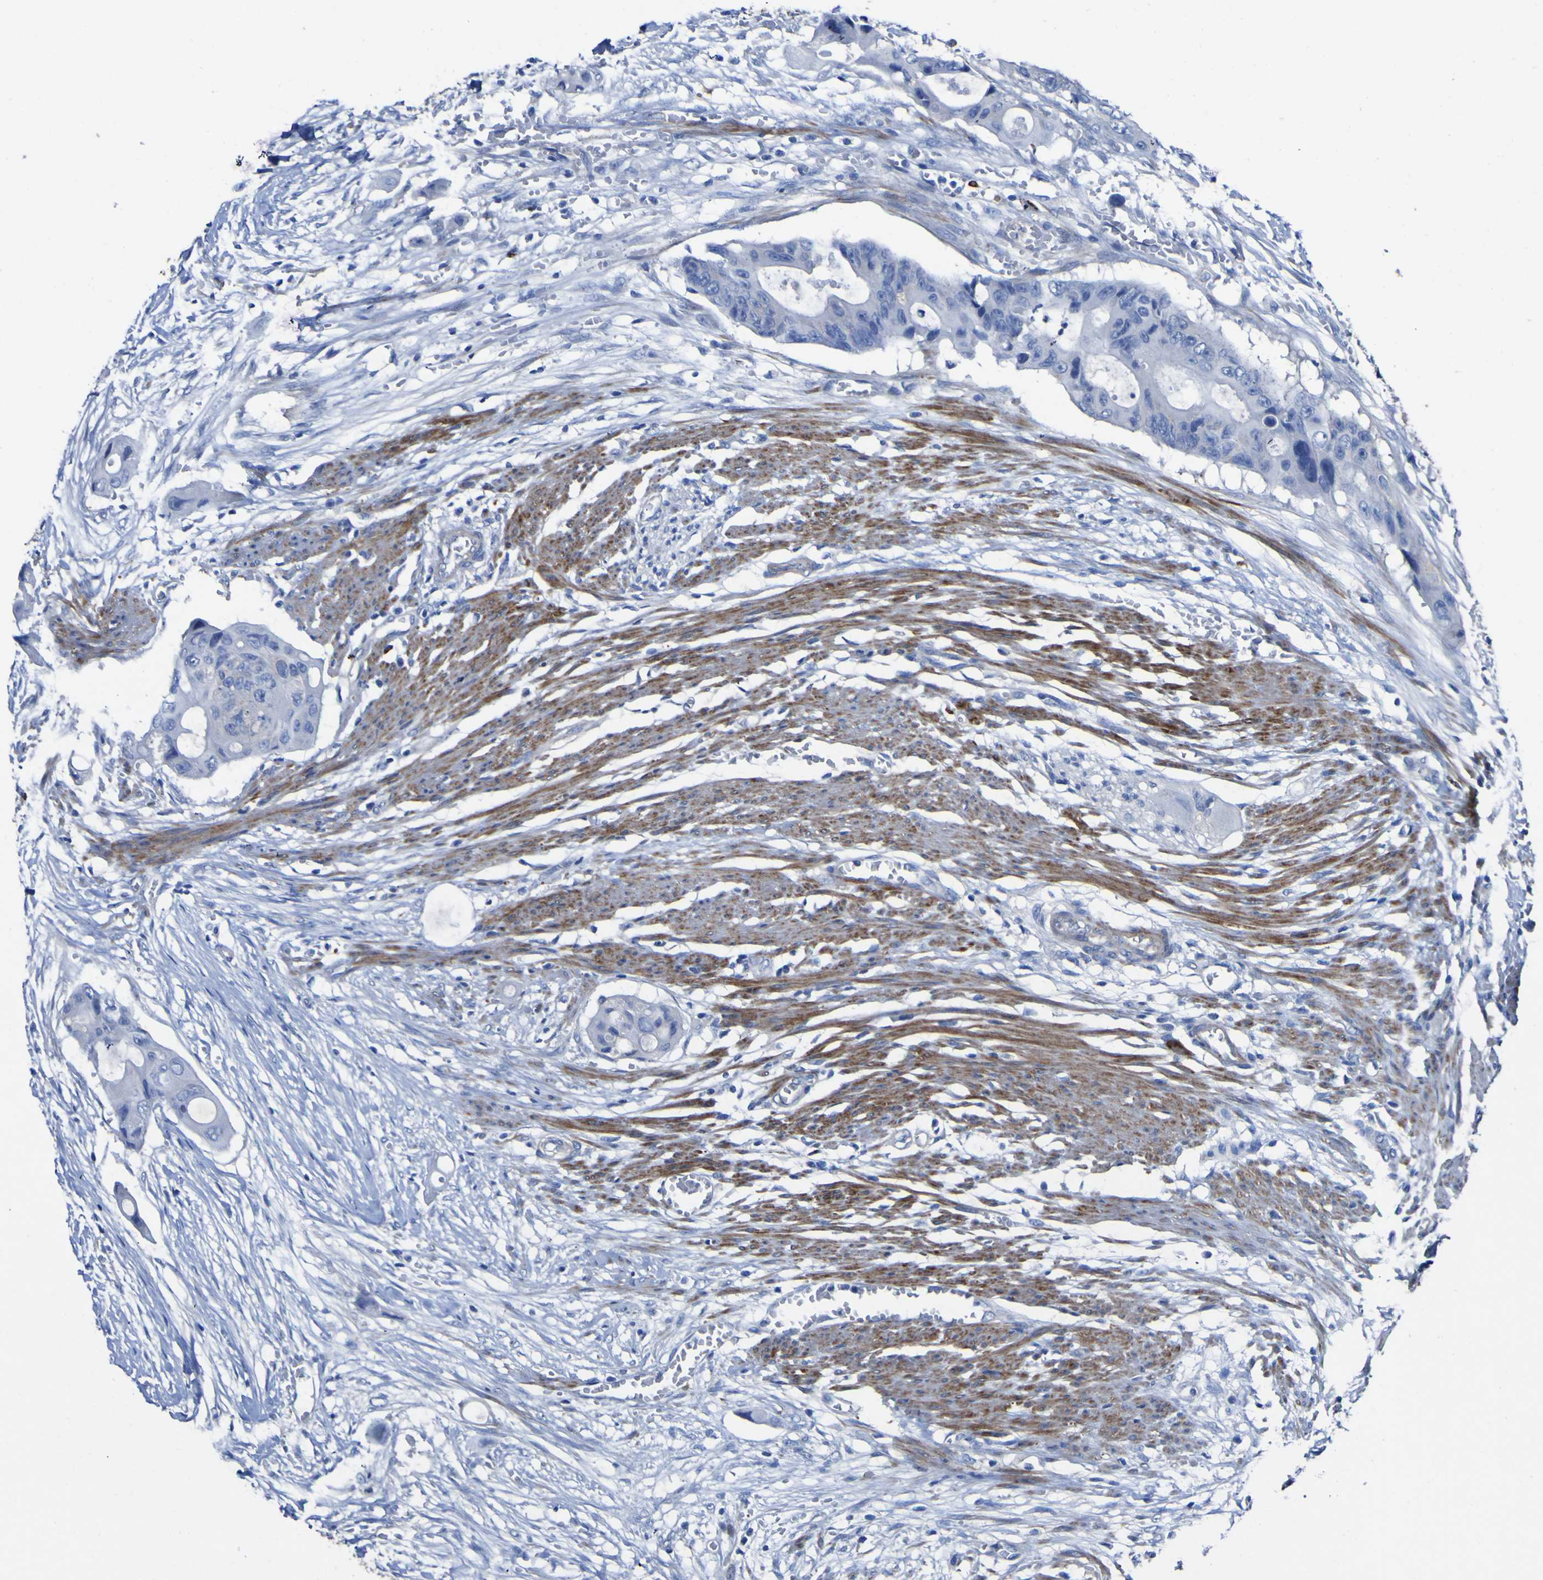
{"staining": {"intensity": "negative", "quantity": "none", "location": "none"}, "tissue": "colorectal cancer", "cell_type": "Tumor cells", "image_type": "cancer", "snomed": [{"axis": "morphology", "description": "Adenocarcinoma, NOS"}, {"axis": "topography", "description": "Colon"}], "caption": "Immunohistochemistry image of human adenocarcinoma (colorectal) stained for a protein (brown), which reveals no staining in tumor cells.", "gene": "AGO4", "patient": {"sex": "female", "age": 57}}